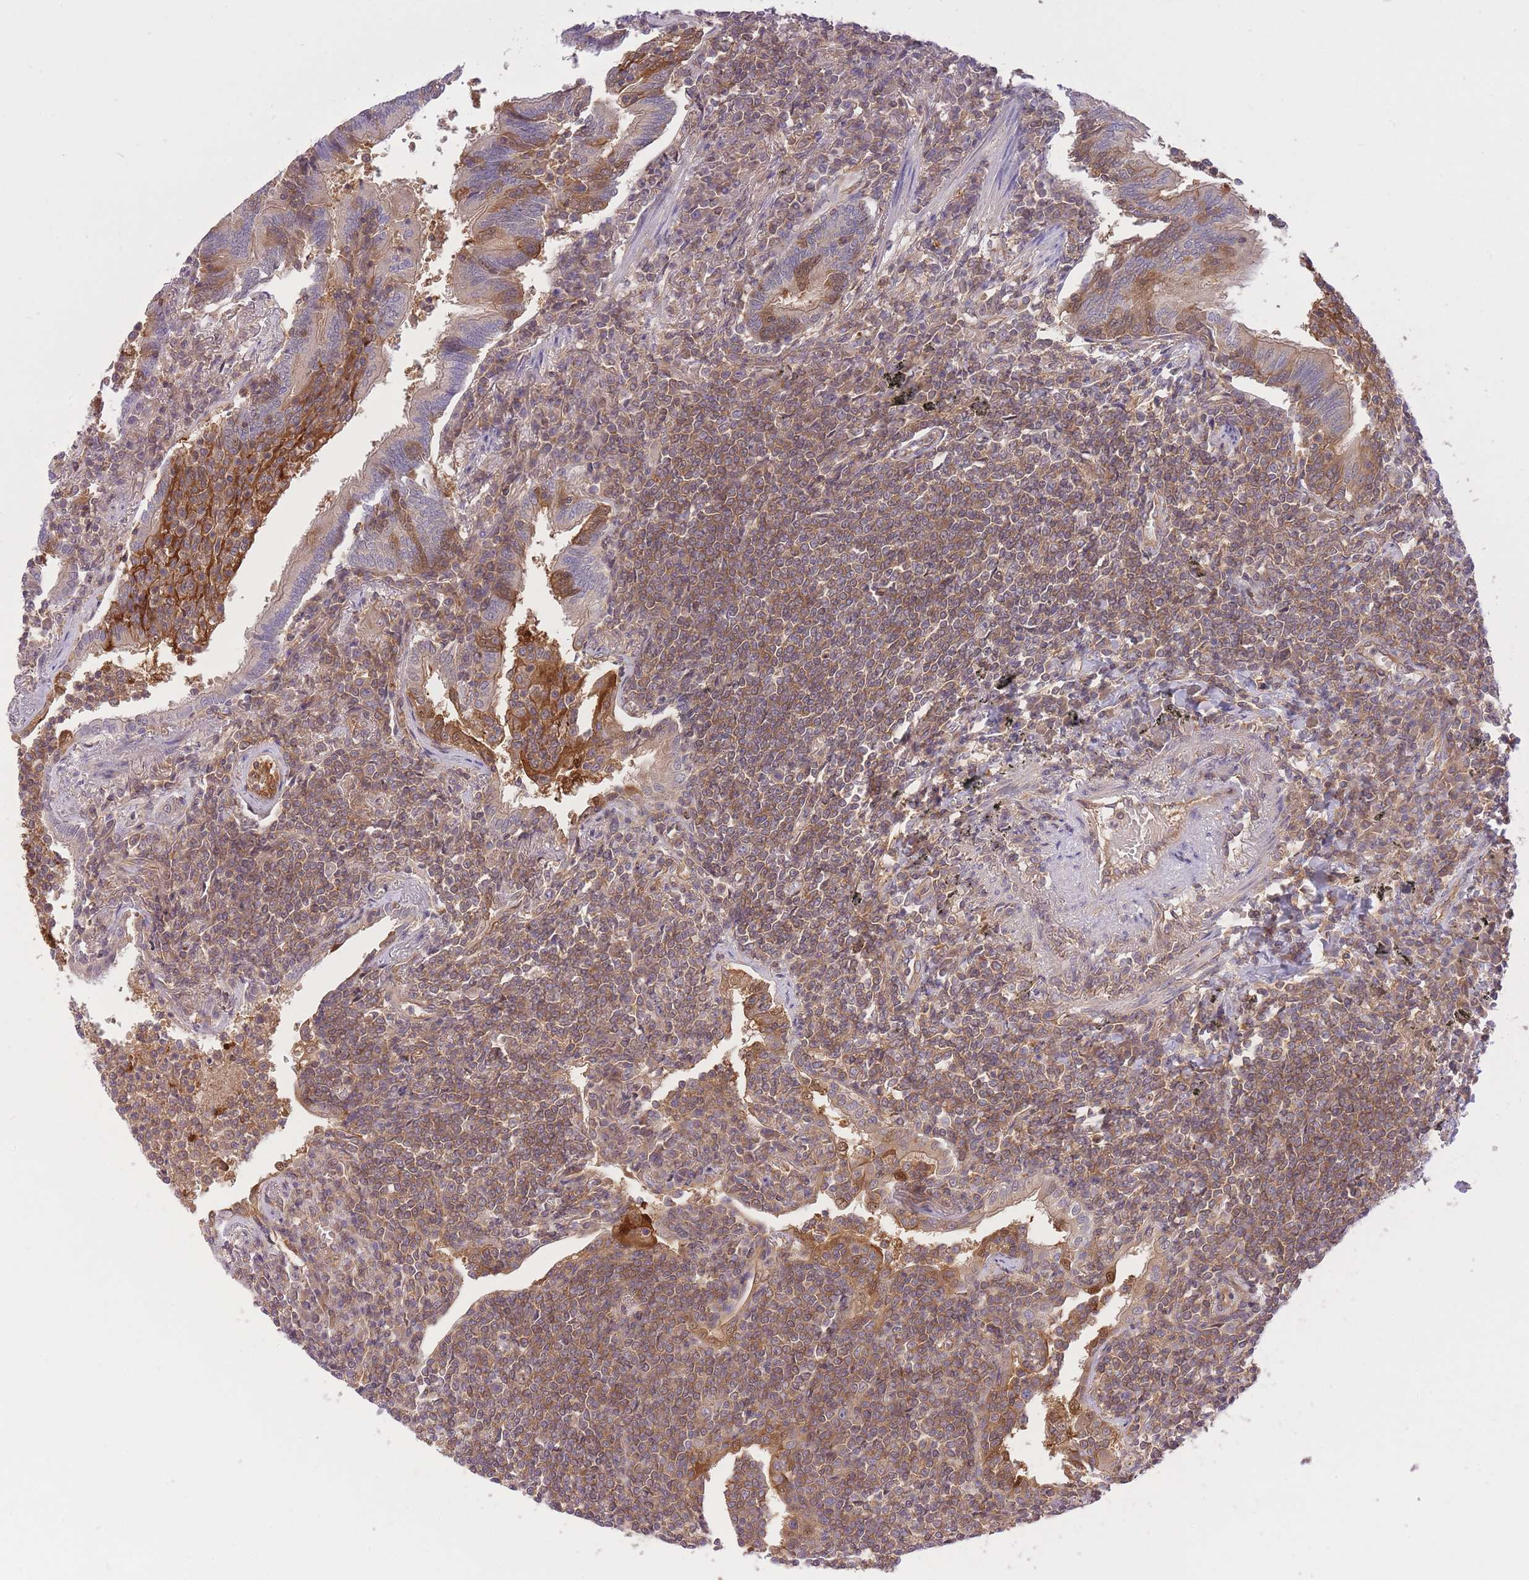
{"staining": {"intensity": "moderate", "quantity": ">75%", "location": "cytoplasmic/membranous"}, "tissue": "lymphoma", "cell_type": "Tumor cells", "image_type": "cancer", "snomed": [{"axis": "morphology", "description": "Malignant lymphoma, non-Hodgkin's type, Low grade"}, {"axis": "topography", "description": "Lung"}], "caption": "Moderate cytoplasmic/membranous protein expression is identified in about >75% of tumor cells in low-grade malignant lymphoma, non-Hodgkin's type. (IHC, brightfield microscopy, high magnification).", "gene": "PREP", "patient": {"sex": "female", "age": 71}}